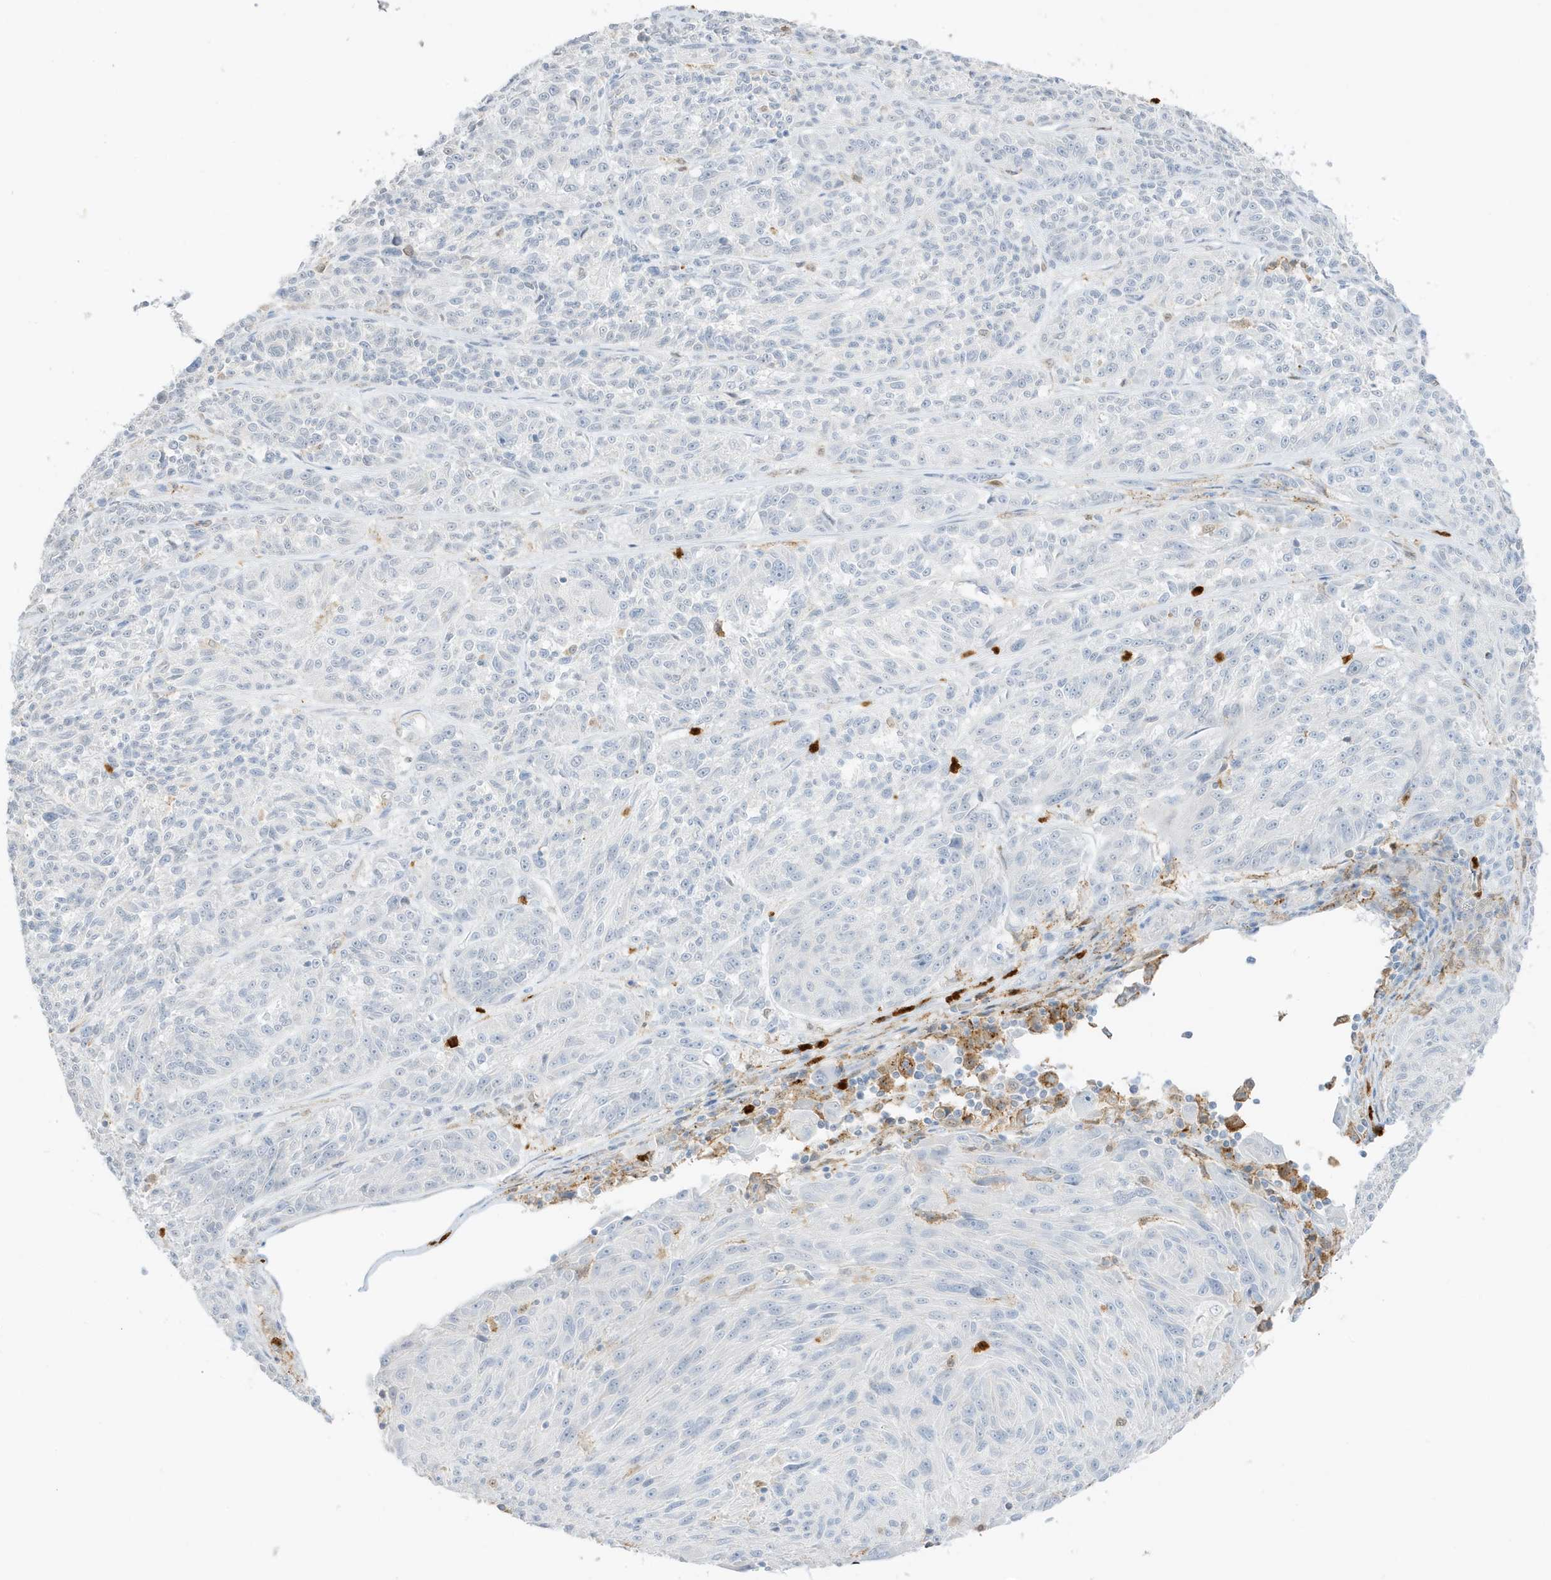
{"staining": {"intensity": "negative", "quantity": "none", "location": "none"}, "tissue": "melanoma", "cell_type": "Tumor cells", "image_type": "cancer", "snomed": [{"axis": "morphology", "description": "Malignant melanoma, NOS"}, {"axis": "topography", "description": "Skin"}], "caption": "High power microscopy photomicrograph of an IHC image of melanoma, revealing no significant staining in tumor cells.", "gene": "GCA", "patient": {"sex": "male", "age": 53}}